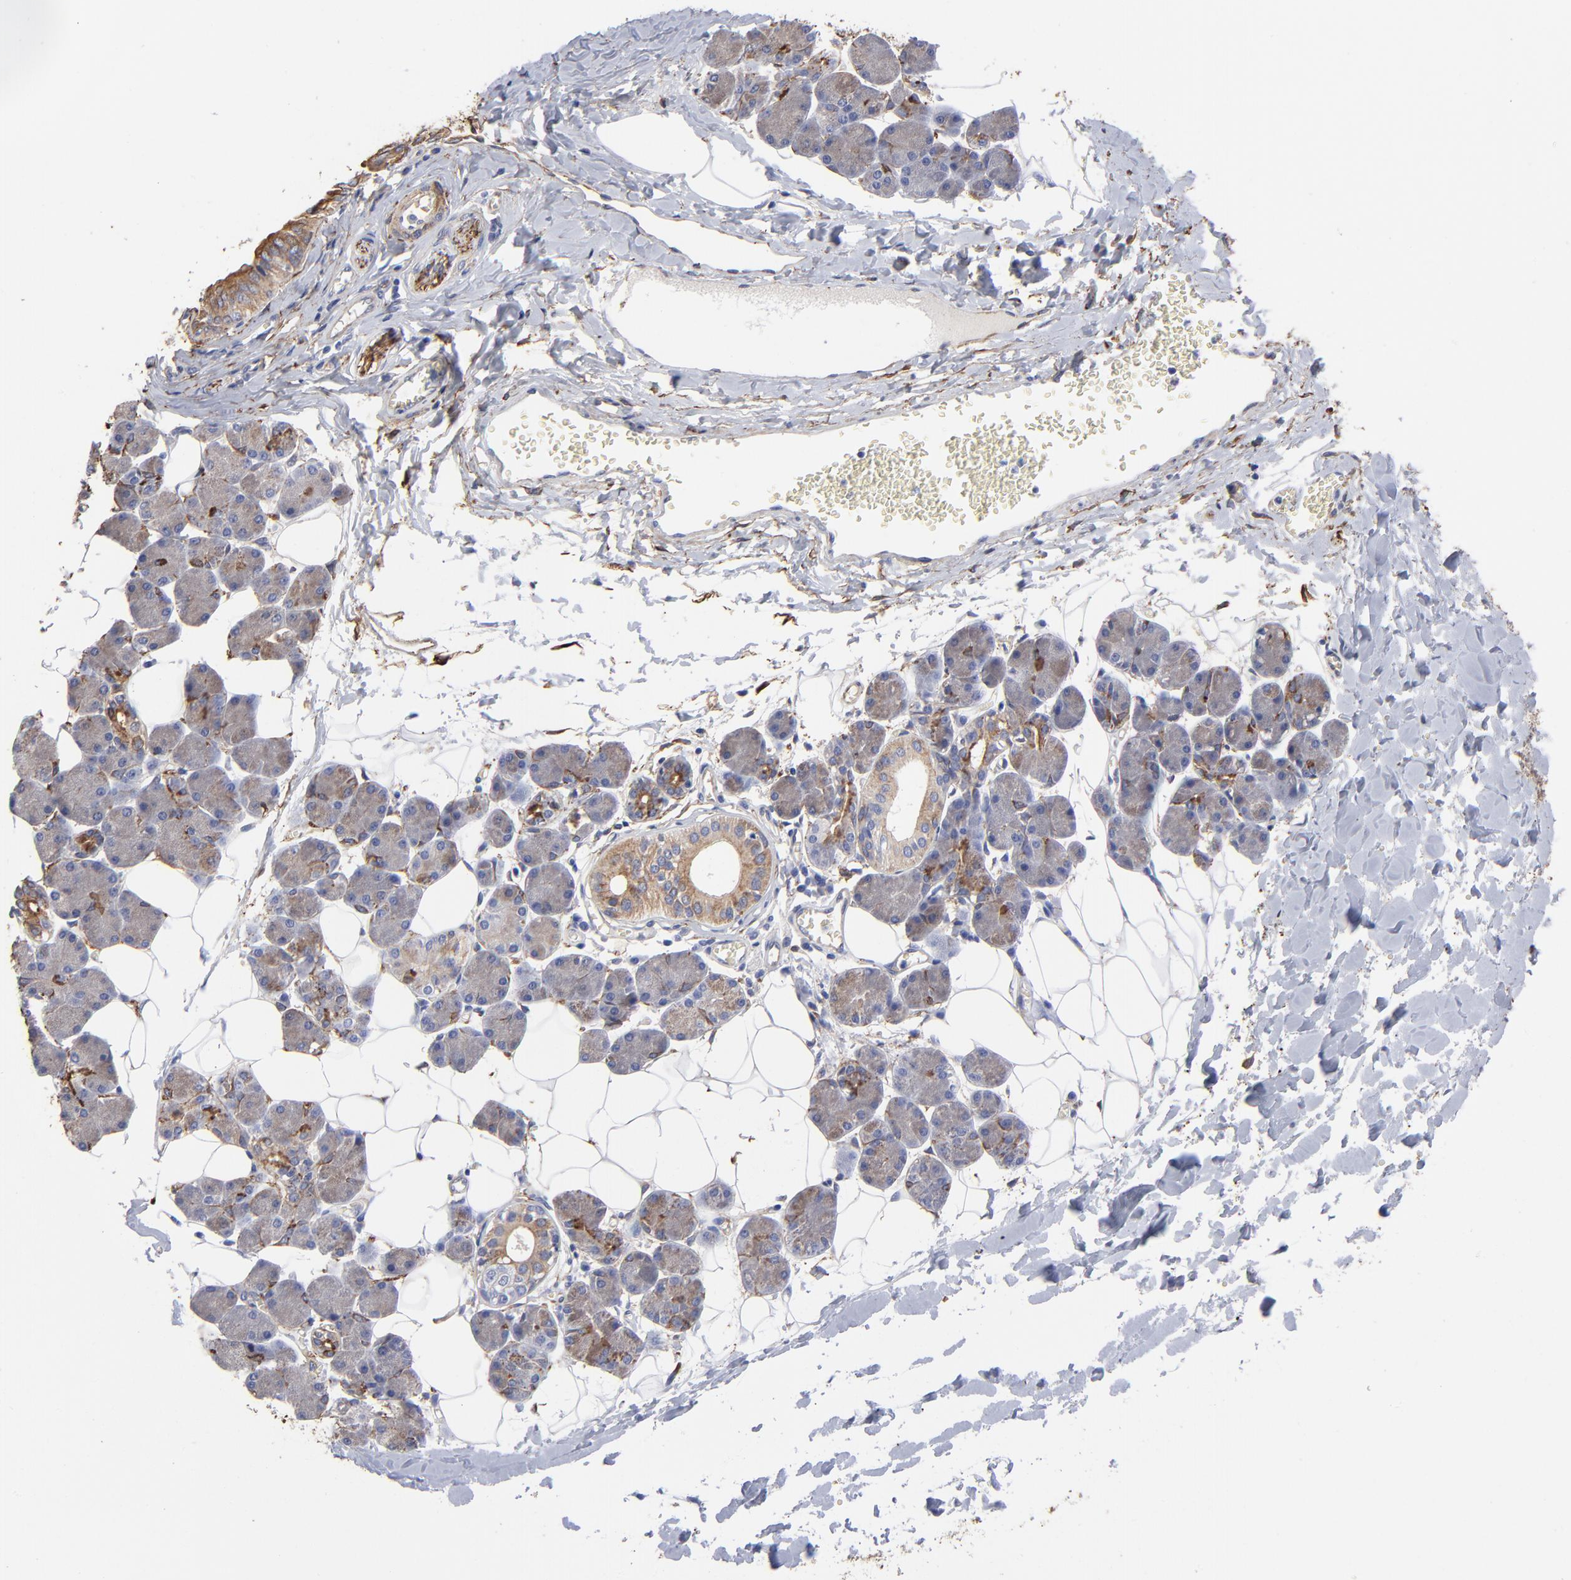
{"staining": {"intensity": "moderate", "quantity": "<25%", "location": "cytoplasmic/membranous"}, "tissue": "salivary gland", "cell_type": "Glandular cells", "image_type": "normal", "snomed": [{"axis": "morphology", "description": "Normal tissue, NOS"}, {"axis": "morphology", "description": "Adenoma, NOS"}, {"axis": "topography", "description": "Salivary gland"}], "caption": "The micrograph displays a brown stain indicating the presence of a protein in the cytoplasmic/membranous of glandular cells in salivary gland. Nuclei are stained in blue.", "gene": "CILP", "patient": {"sex": "female", "age": 32}}